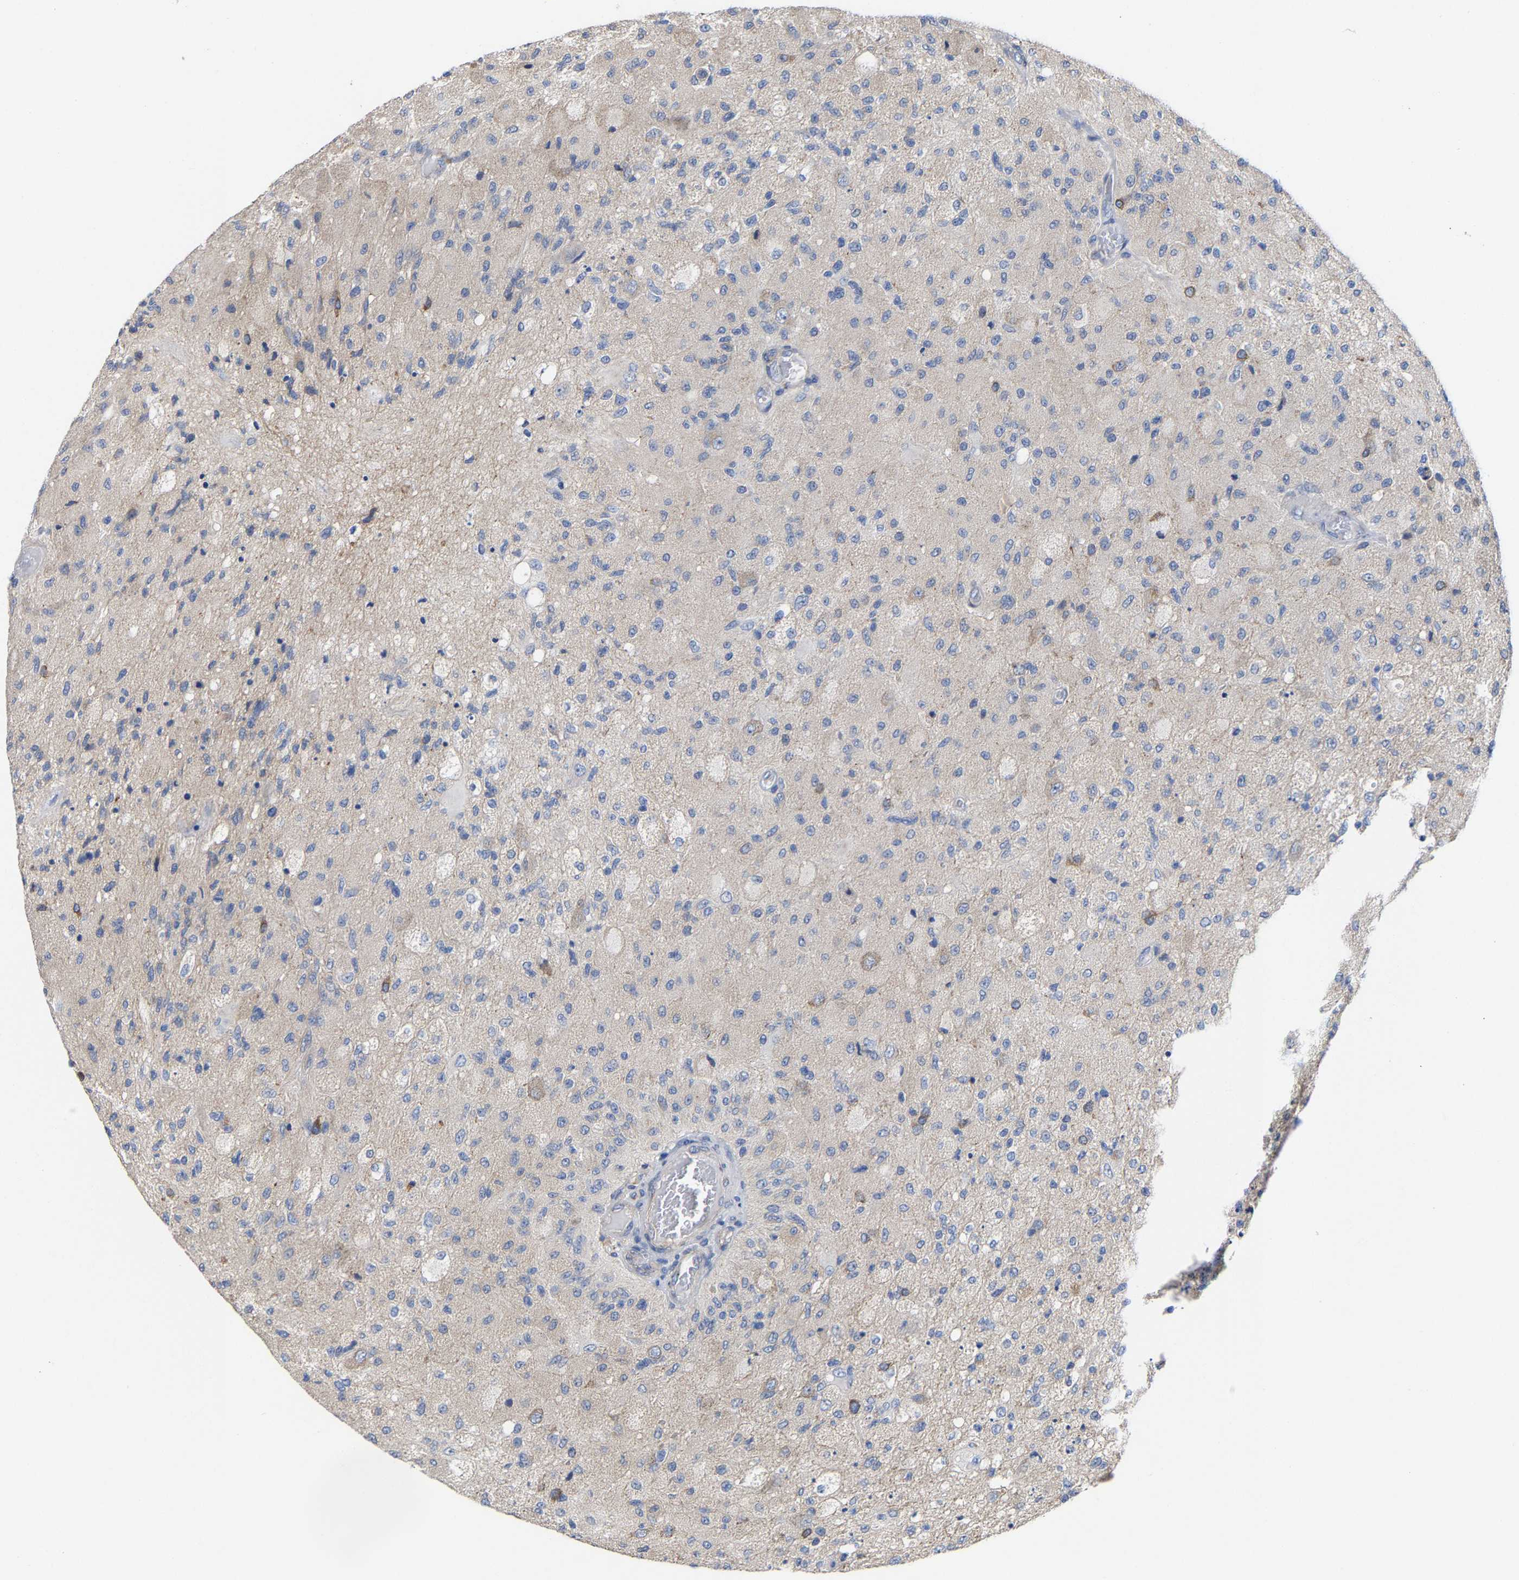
{"staining": {"intensity": "negative", "quantity": "none", "location": "none"}, "tissue": "glioma", "cell_type": "Tumor cells", "image_type": "cancer", "snomed": [{"axis": "morphology", "description": "Normal tissue, NOS"}, {"axis": "morphology", "description": "Glioma, malignant, High grade"}, {"axis": "topography", "description": "Cerebral cortex"}], "caption": "Protein analysis of malignant glioma (high-grade) shows no significant positivity in tumor cells.", "gene": "PPP1R15A", "patient": {"sex": "male", "age": 77}}